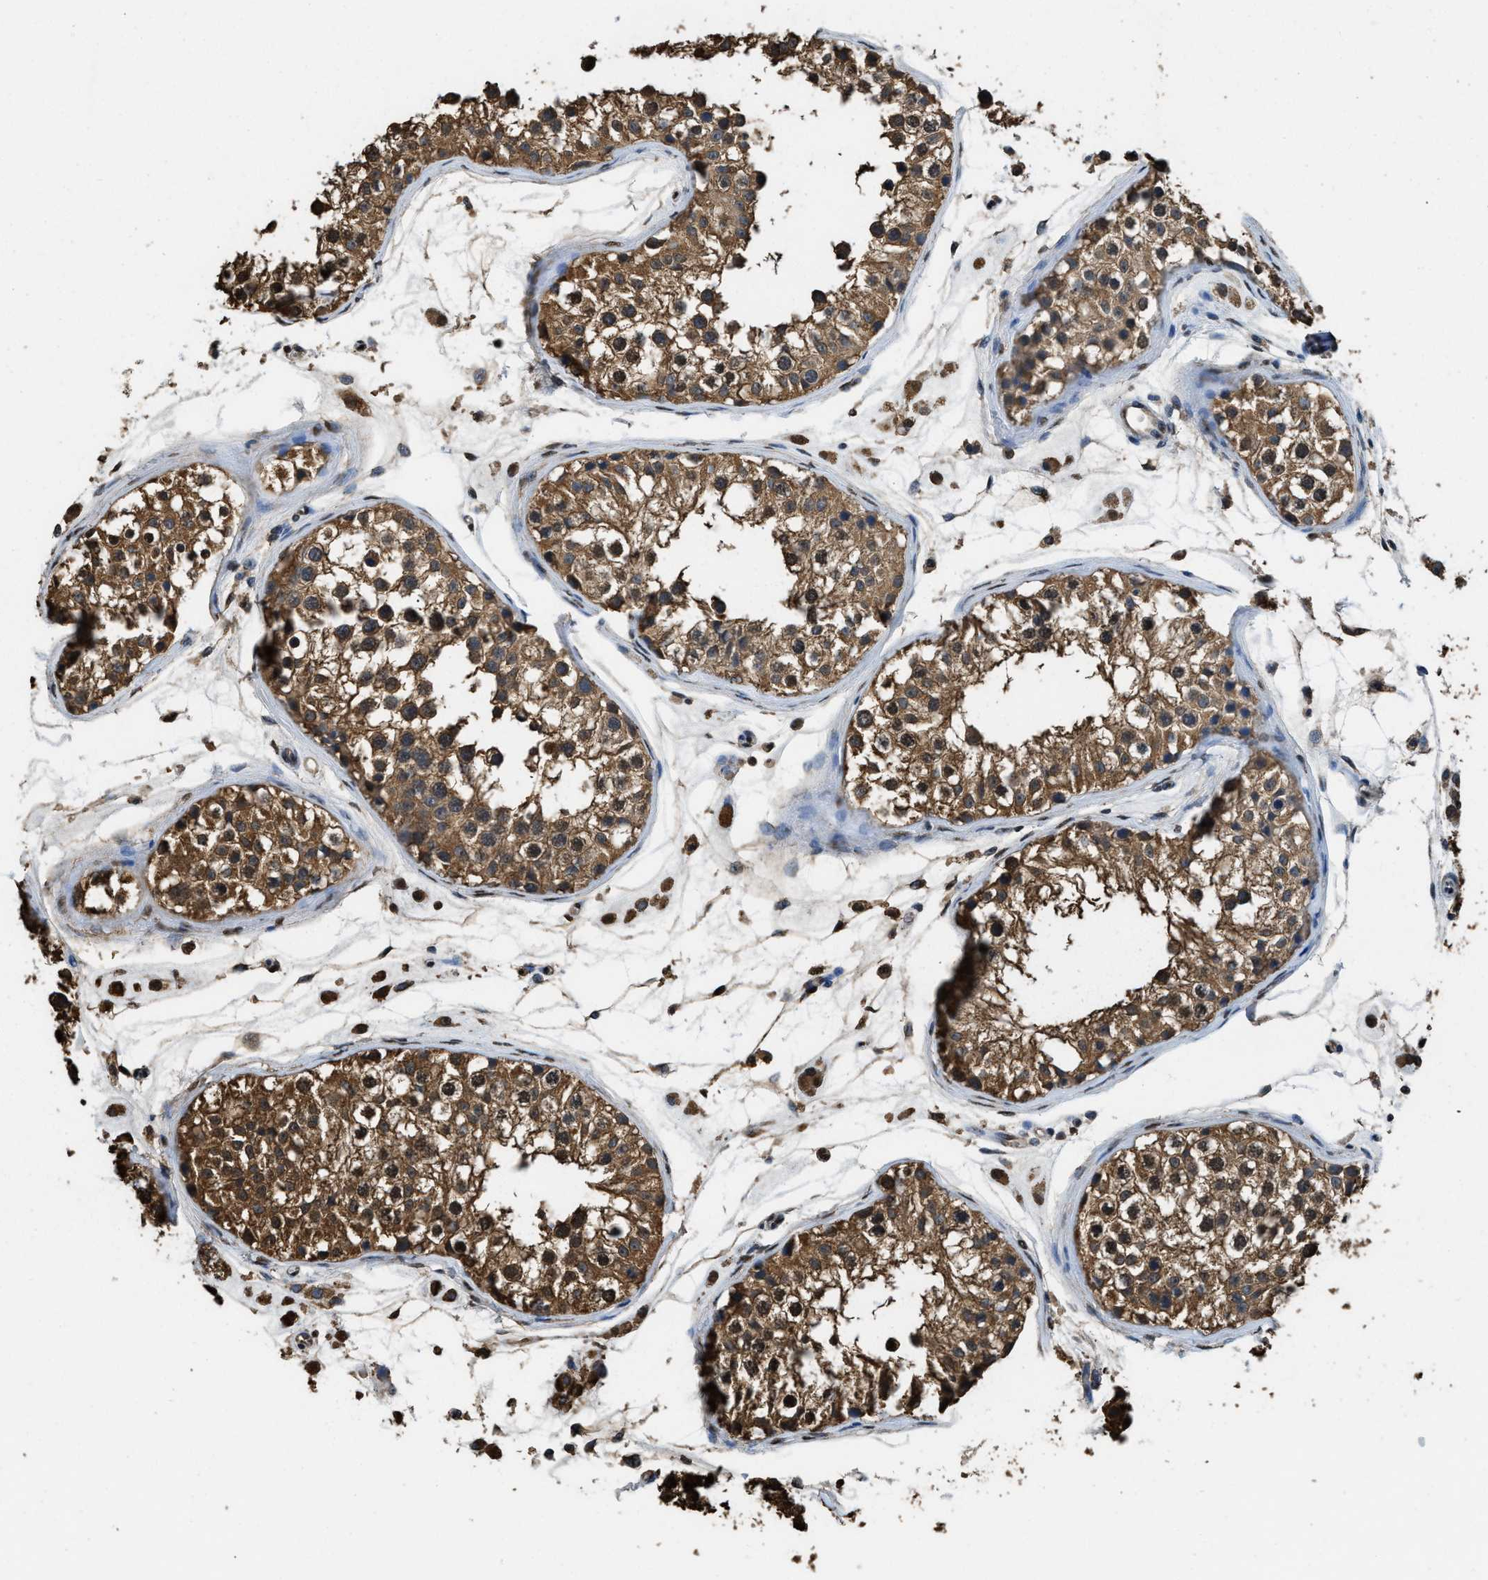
{"staining": {"intensity": "moderate", "quantity": ">75%", "location": "cytoplasmic/membranous,nuclear"}, "tissue": "testis", "cell_type": "Cells in seminiferous ducts", "image_type": "normal", "snomed": [{"axis": "morphology", "description": "Normal tissue, NOS"}, {"axis": "morphology", "description": "Adenocarcinoma, metastatic, NOS"}, {"axis": "topography", "description": "Testis"}], "caption": "Unremarkable testis was stained to show a protein in brown. There is medium levels of moderate cytoplasmic/membranous,nuclear positivity in approximately >75% of cells in seminiferous ducts. (DAB = brown stain, brightfield microscopy at high magnification).", "gene": "GAPDH", "patient": {"sex": "male", "age": 26}}